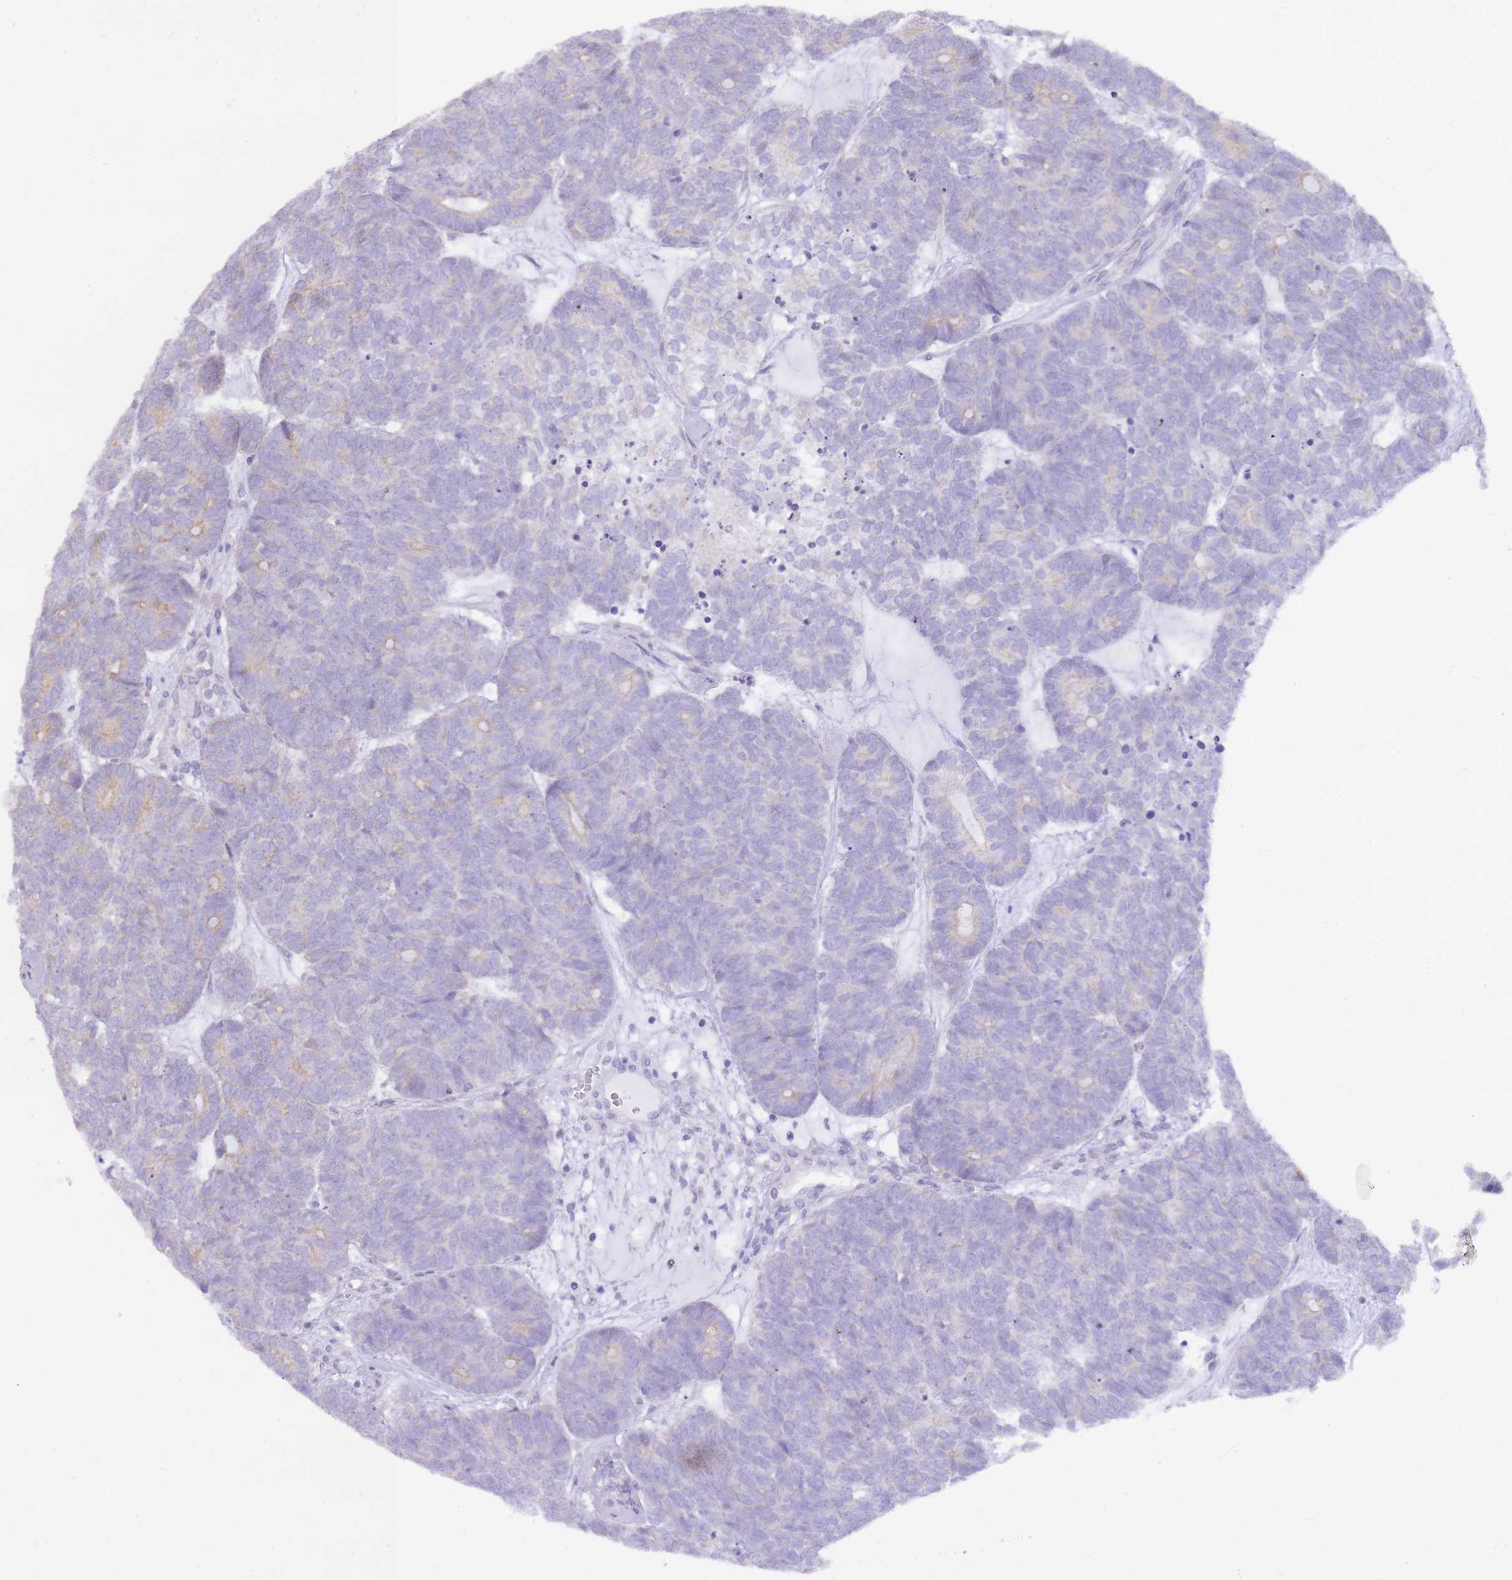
{"staining": {"intensity": "weak", "quantity": "<25%", "location": "cytoplasmic/membranous"}, "tissue": "head and neck cancer", "cell_type": "Tumor cells", "image_type": "cancer", "snomed": [{"axis": "morphology", "description": "Adenocarcinoma, NOS"}, {"axis": "topography", "description": "Head-Neck"}], "caption": "Tumor cells are negative for protein expression in human head and neck cancer (adenocarcinoma). The staining was performed using DAB to visualize the protein expression in brown, while the nuclei were stained in blue with hematoxylin (Magnification: 20x).", "gene": "TOPAZ1", "patient": {"sex": "female", "age": 81}}